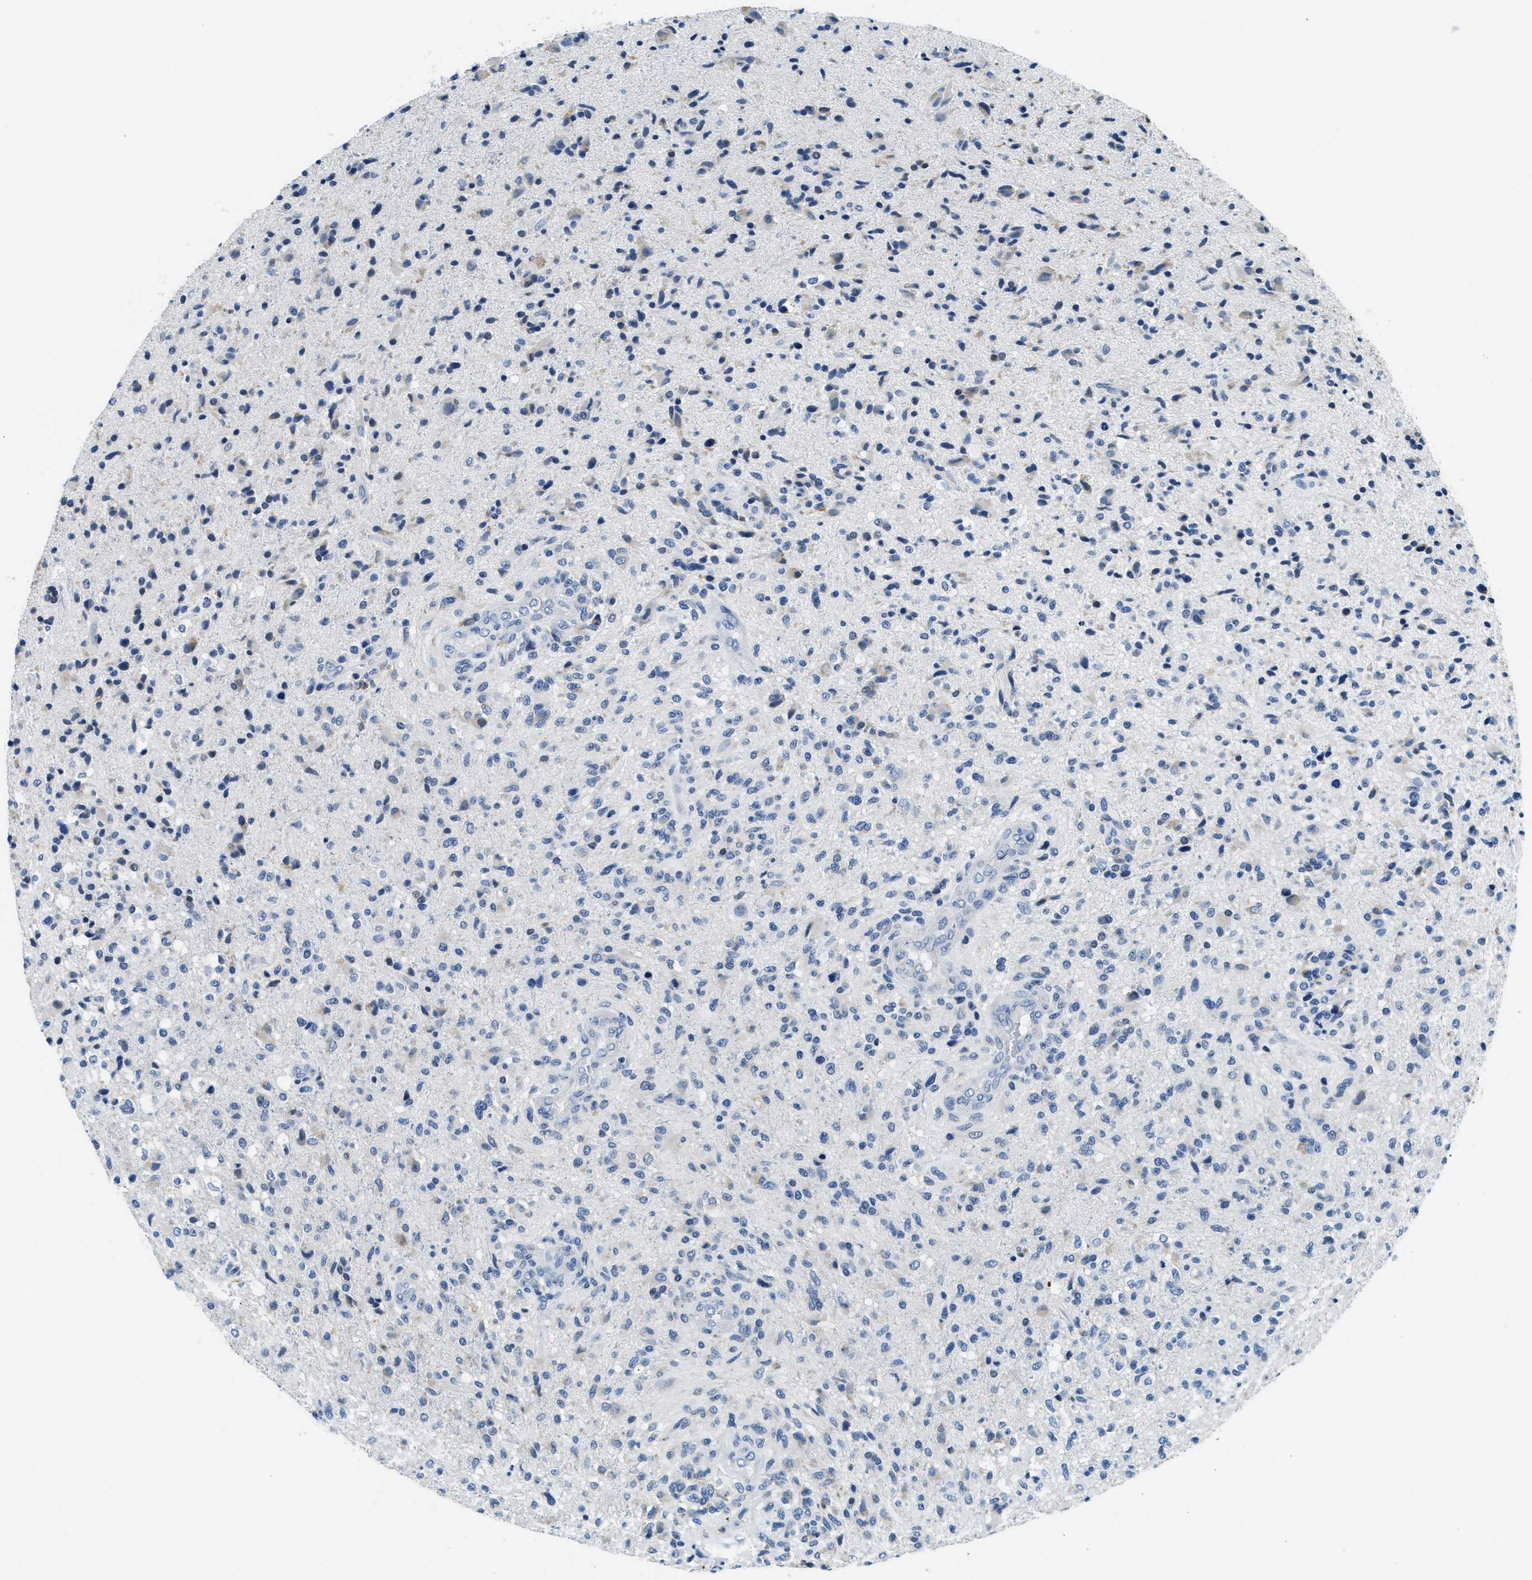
{"staining": {"intensity": "negative", "quantity": "none", "location": "none"}, "tissue": "glioma", "cell_type": "Tumor cells", "image_type": "cancer", "snomed": [{"axis": "morphology", "description": "Glioma, malignant, High grade"}, {"axis": "topography", "description": "Brain"}], "caption": "This is an immunohistochemistry (IHC) micrograph of human malignant glioma (high-grade). There is no staining in tumor cells.", "gene": "CLDN18", "patient": {"sex": "male", "age": 72}}